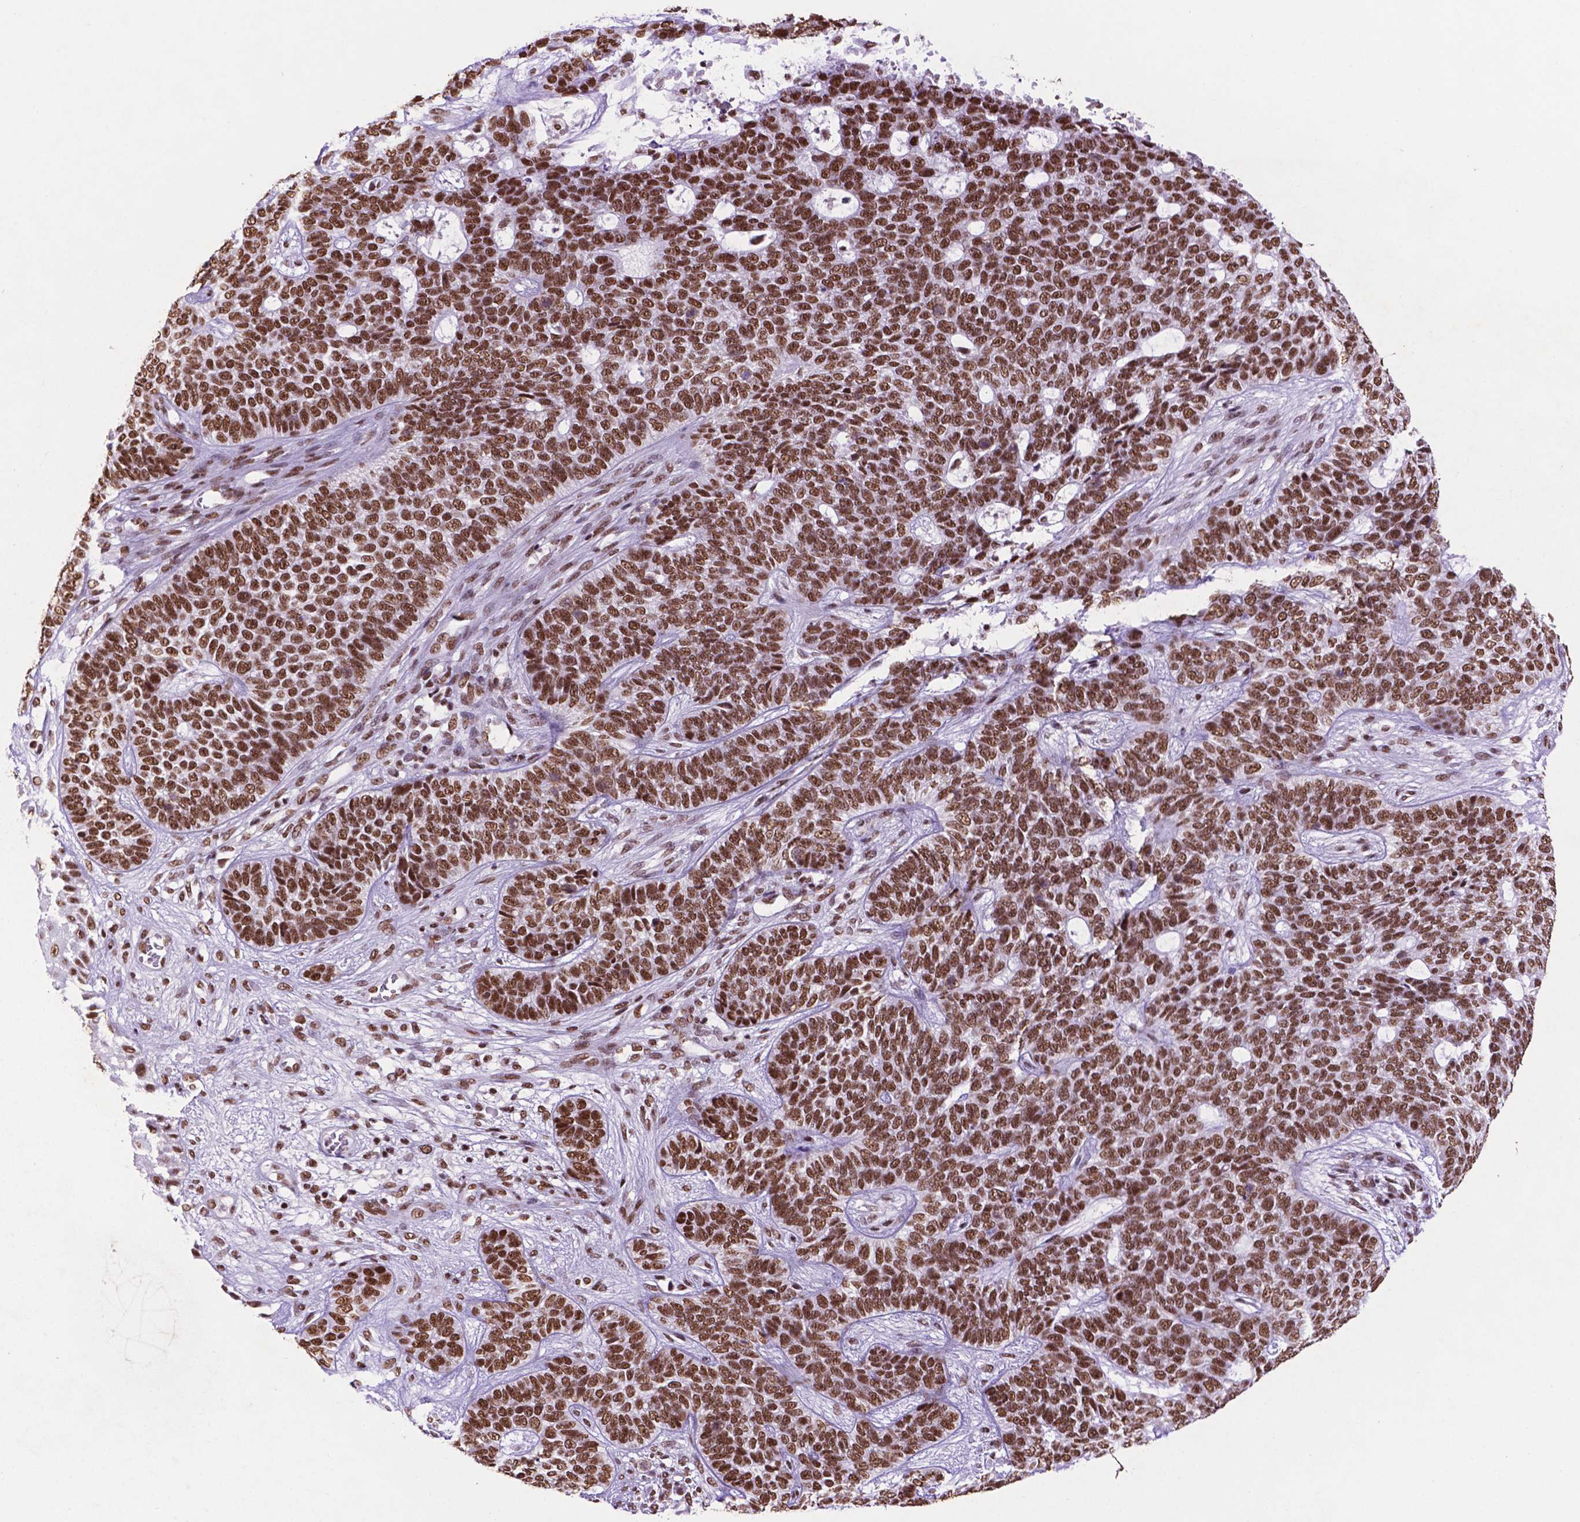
{"staining": {"intensity": "strong", "quantity": ">75%", "location": "nuclear"}, "tissue": "skin cancer", "cell_type": "Tumor cells", "image_type": "cancer", "snomed": [{"axis": "morphology", "description": "Basal cell carcinoma"}, {"axis": "topography", "description": "Skin"}], "caption": "IHC histopathology image of neoplastic tissue: skin cancer stained using IHC demonstrates high levels of strong protein expression localized specifically in the nuclear of tumor cells, appearing as a nuclear brown color.", "gene": "CCAR2", "patient": {"sex": "female", "age": 69}}